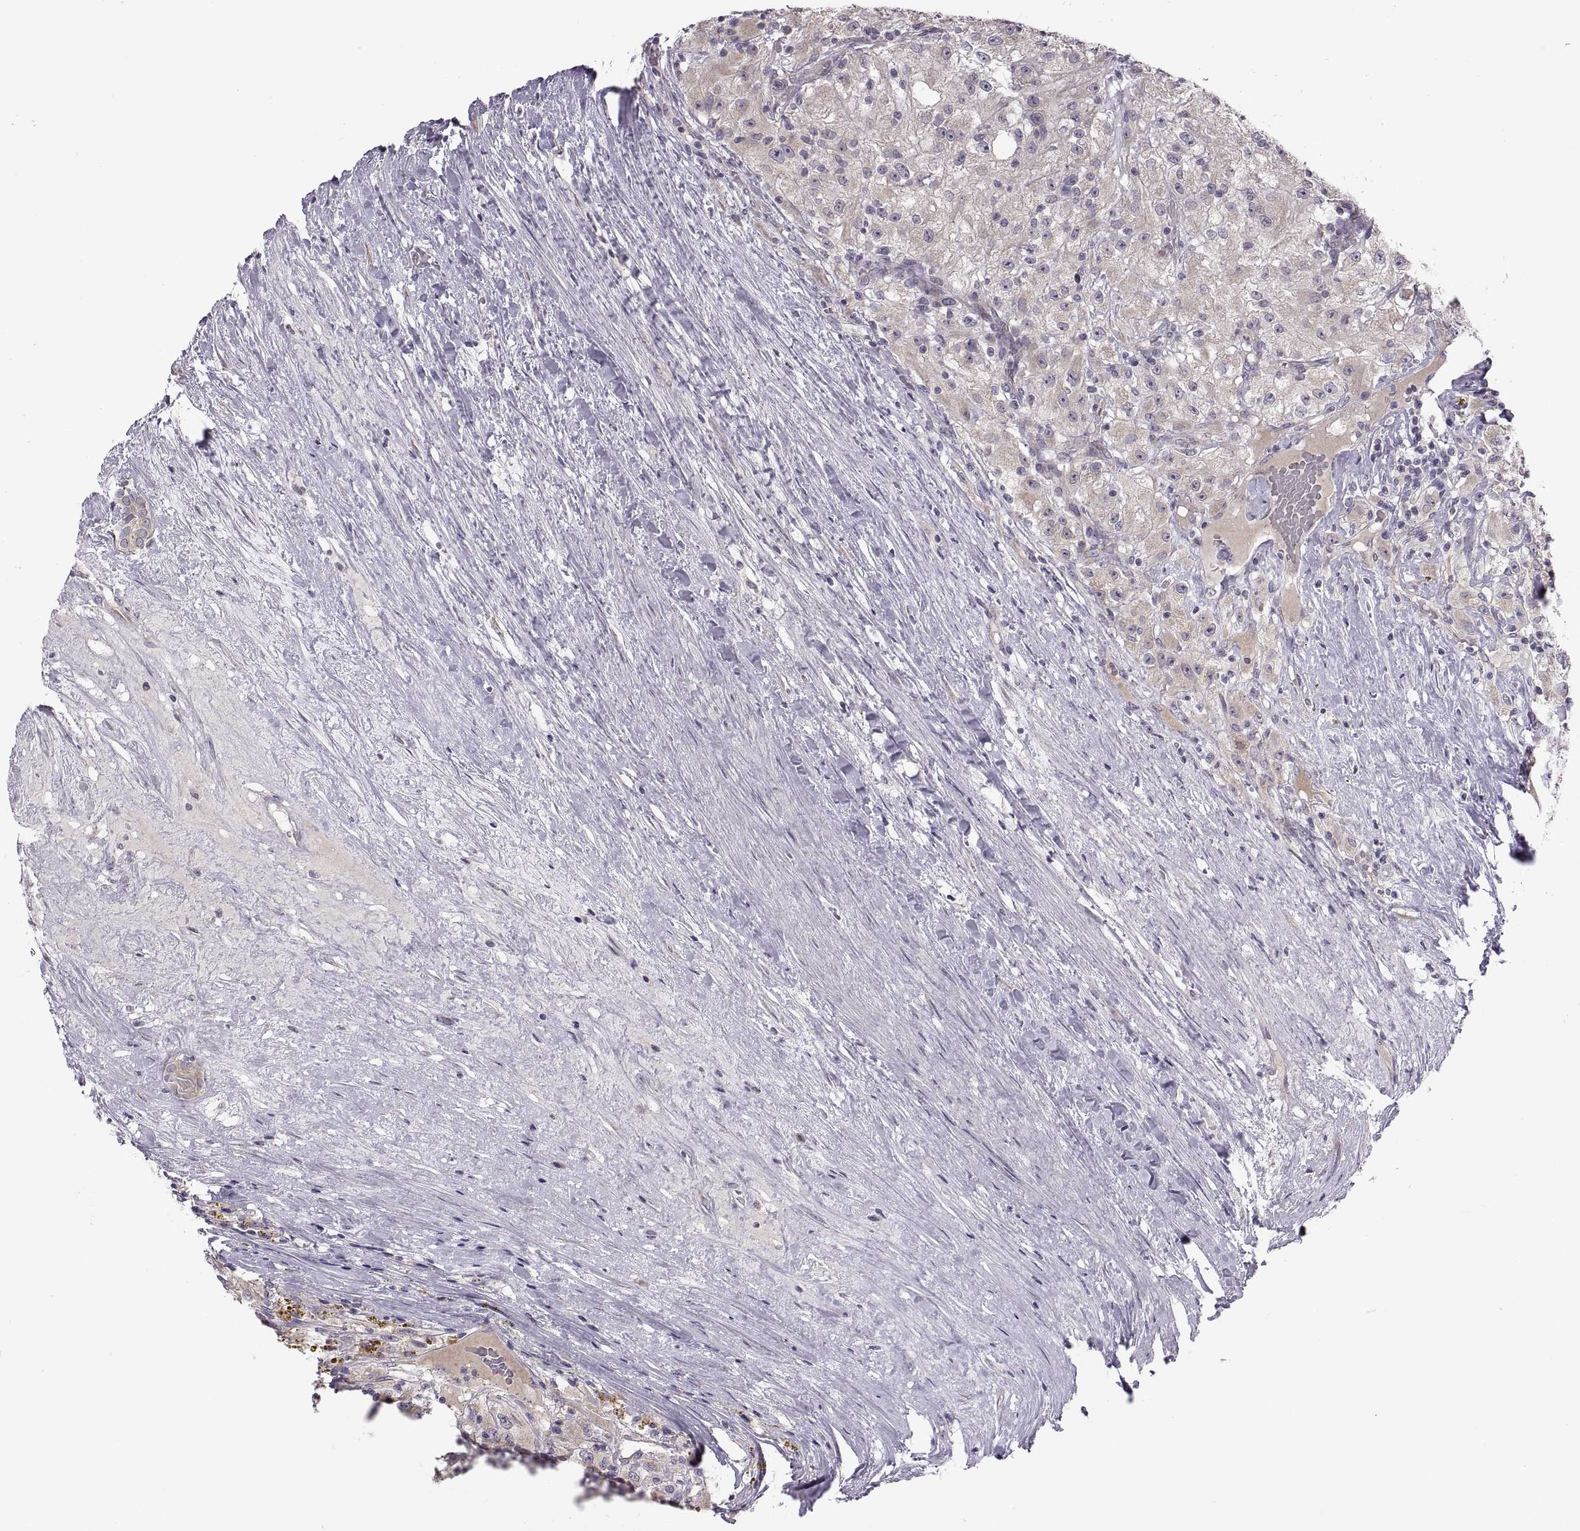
{"staining": {"intensity": "negative", "quantity": "none", "location": "none"}, "tissue": "renal cancer", "cell_type": "Tumor cells", "image_type": "cancer", "snomed": [{"axis": "morphology", "description": "Adenocarcinoma, NOS"}, {"axis": "topography", "description": "Kidney"}], "caption": "Immunohistochemical staining of human renal cancer (adenocarcinoma) reveals no significant positivity in tumor cells.", "gene": "ACSBG2", "patient": {"sex": "female", "age": 67}}